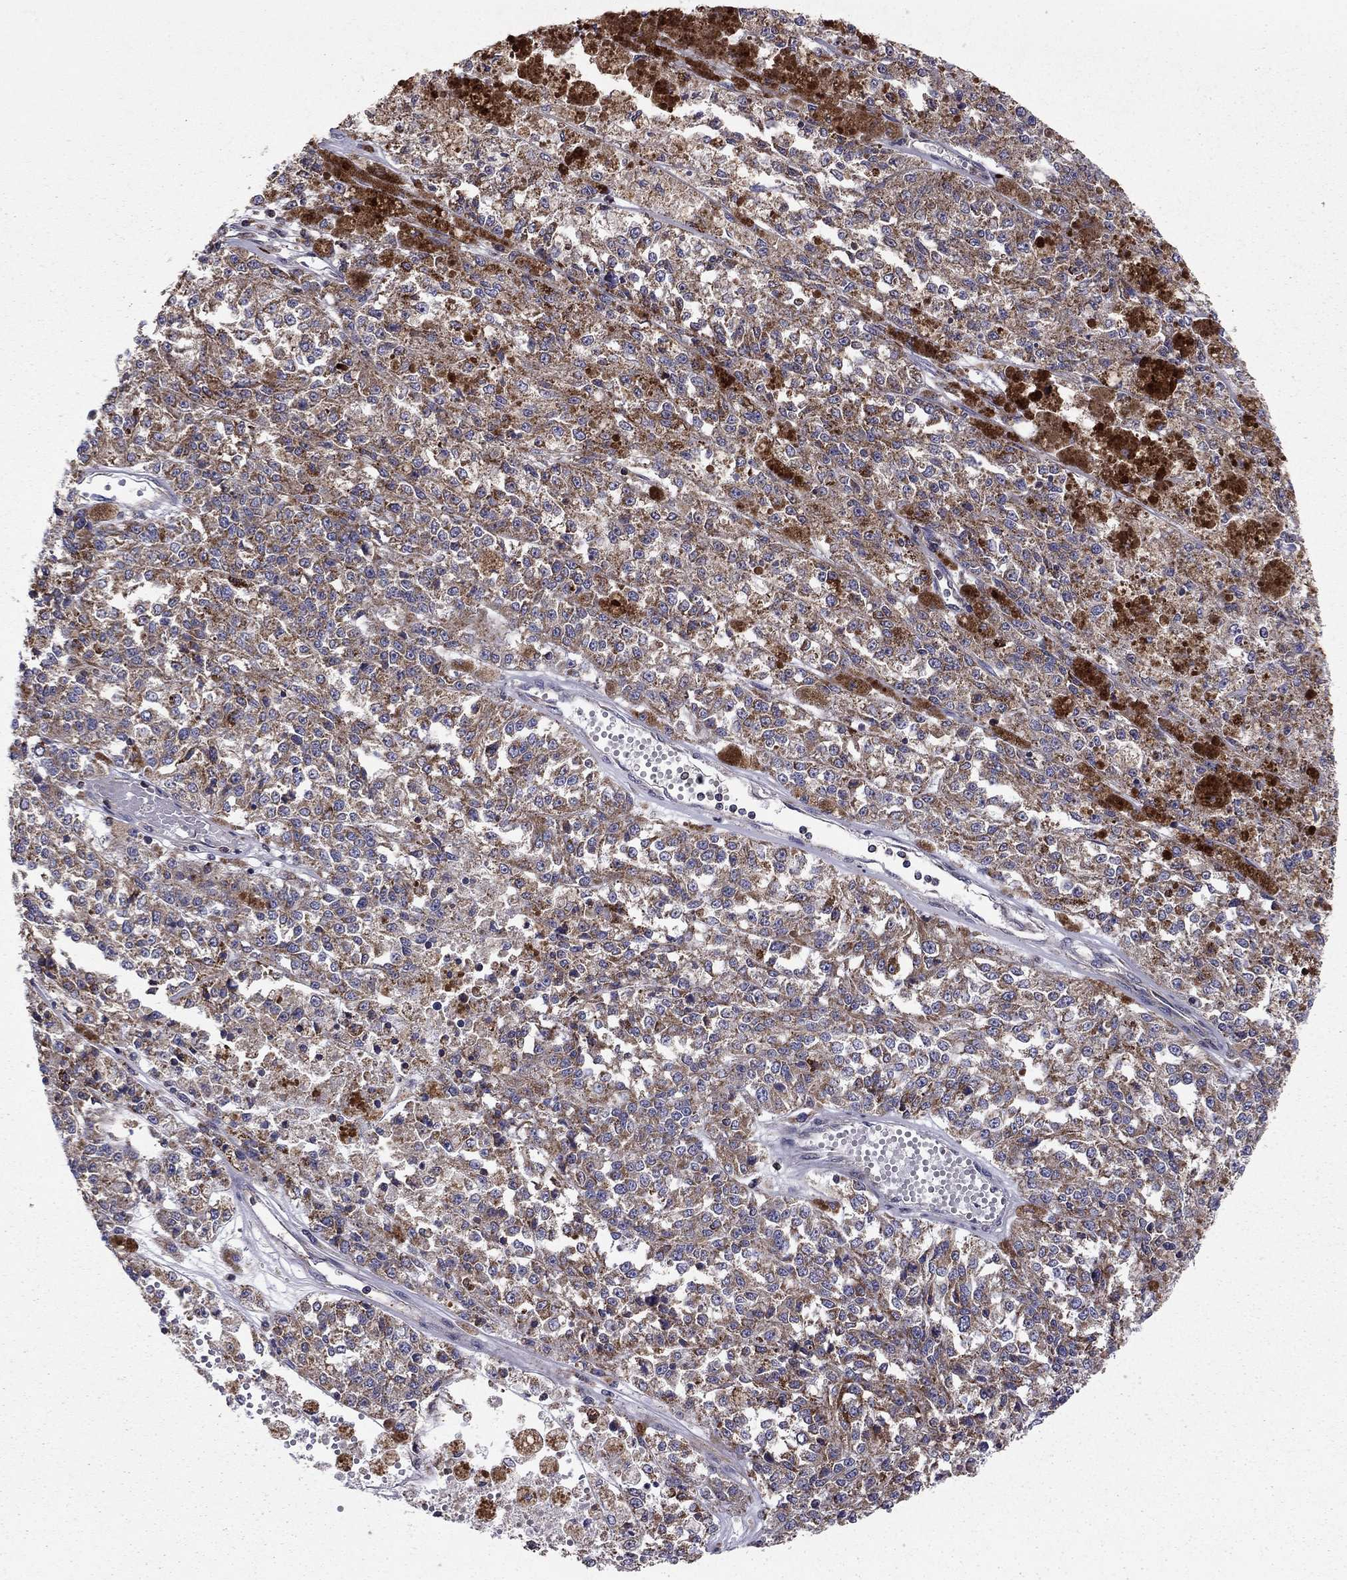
{"staining": {"intensity": "moderate", "quantity": "<25%", "location": "cytoplasmic/membranous"}, "tissue": "melanoma", "cell_type": "Tumor cells", "image_type": "cancer", "snomed": [{"axis": "morphology", "description": "Malignant melanoma, Metastatic site"}, {"axis": "topography", "description": "Lymph node"}], "caption": "IHC of human melanoma demonstrates low levels of moderate cytoplasmic/membranous expression in about <25% of tumor cells.", "gene": "ALG6", "patient": {"sex": "female", "age": 64}}